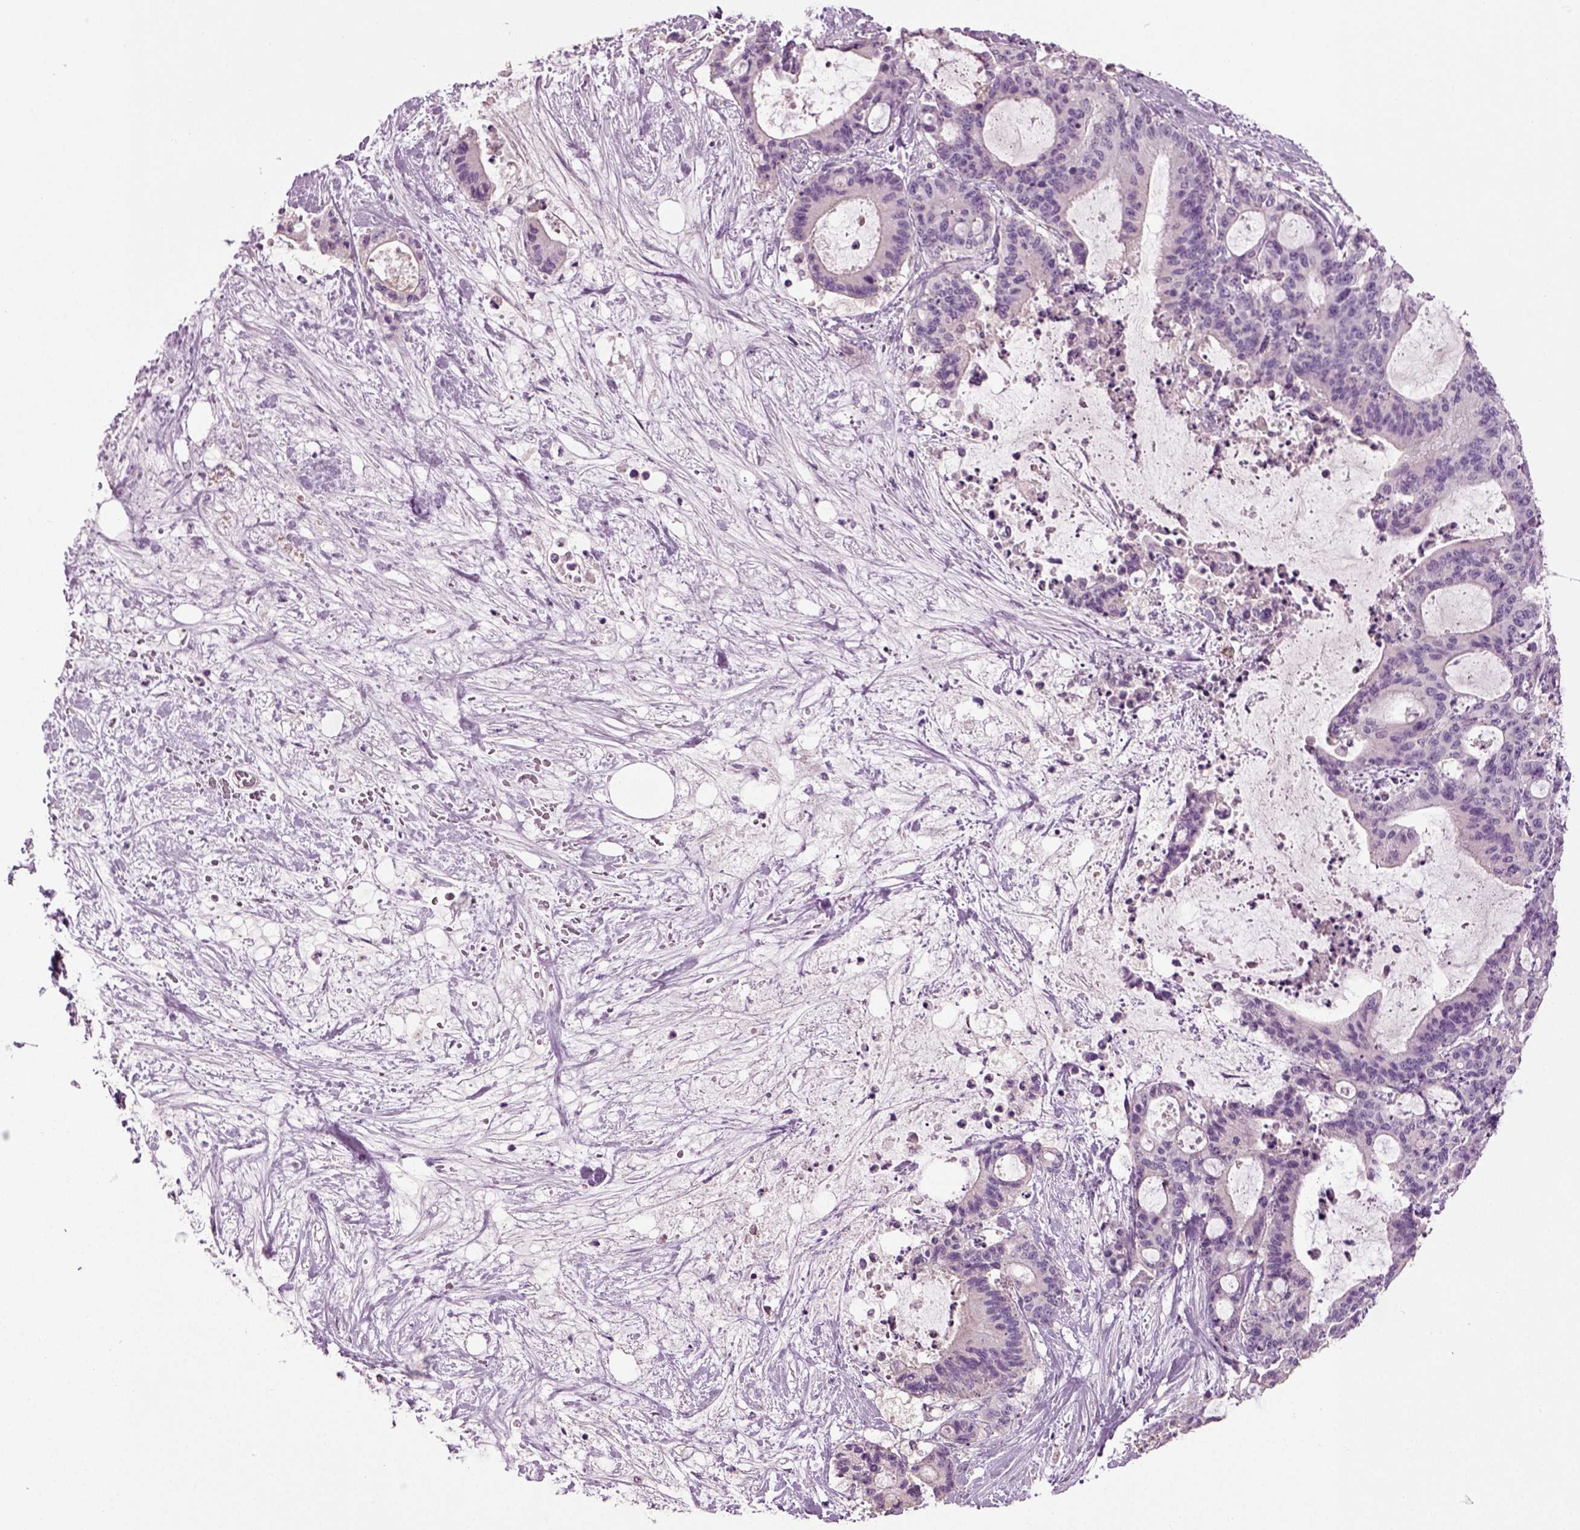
{"staining": {"intensity": "negative", "quantity": "none", "location": "none"}, "tissue": "liver cancer", "cell_type": "Tumor cells", "image_type": "cancer", "snomed": [{"axis": "morphology", "description": "Cholangiocarcinoma"}, {"axis": "topography", "description": "Liver"}], "caption": "Immunohistochemical staining of human liver cancer (cholangiocarcinoma) demonstrates no significant positivity in tumor cells.", "gene": "DEFB118", "patient": {"sex": "female", "age": 73}}